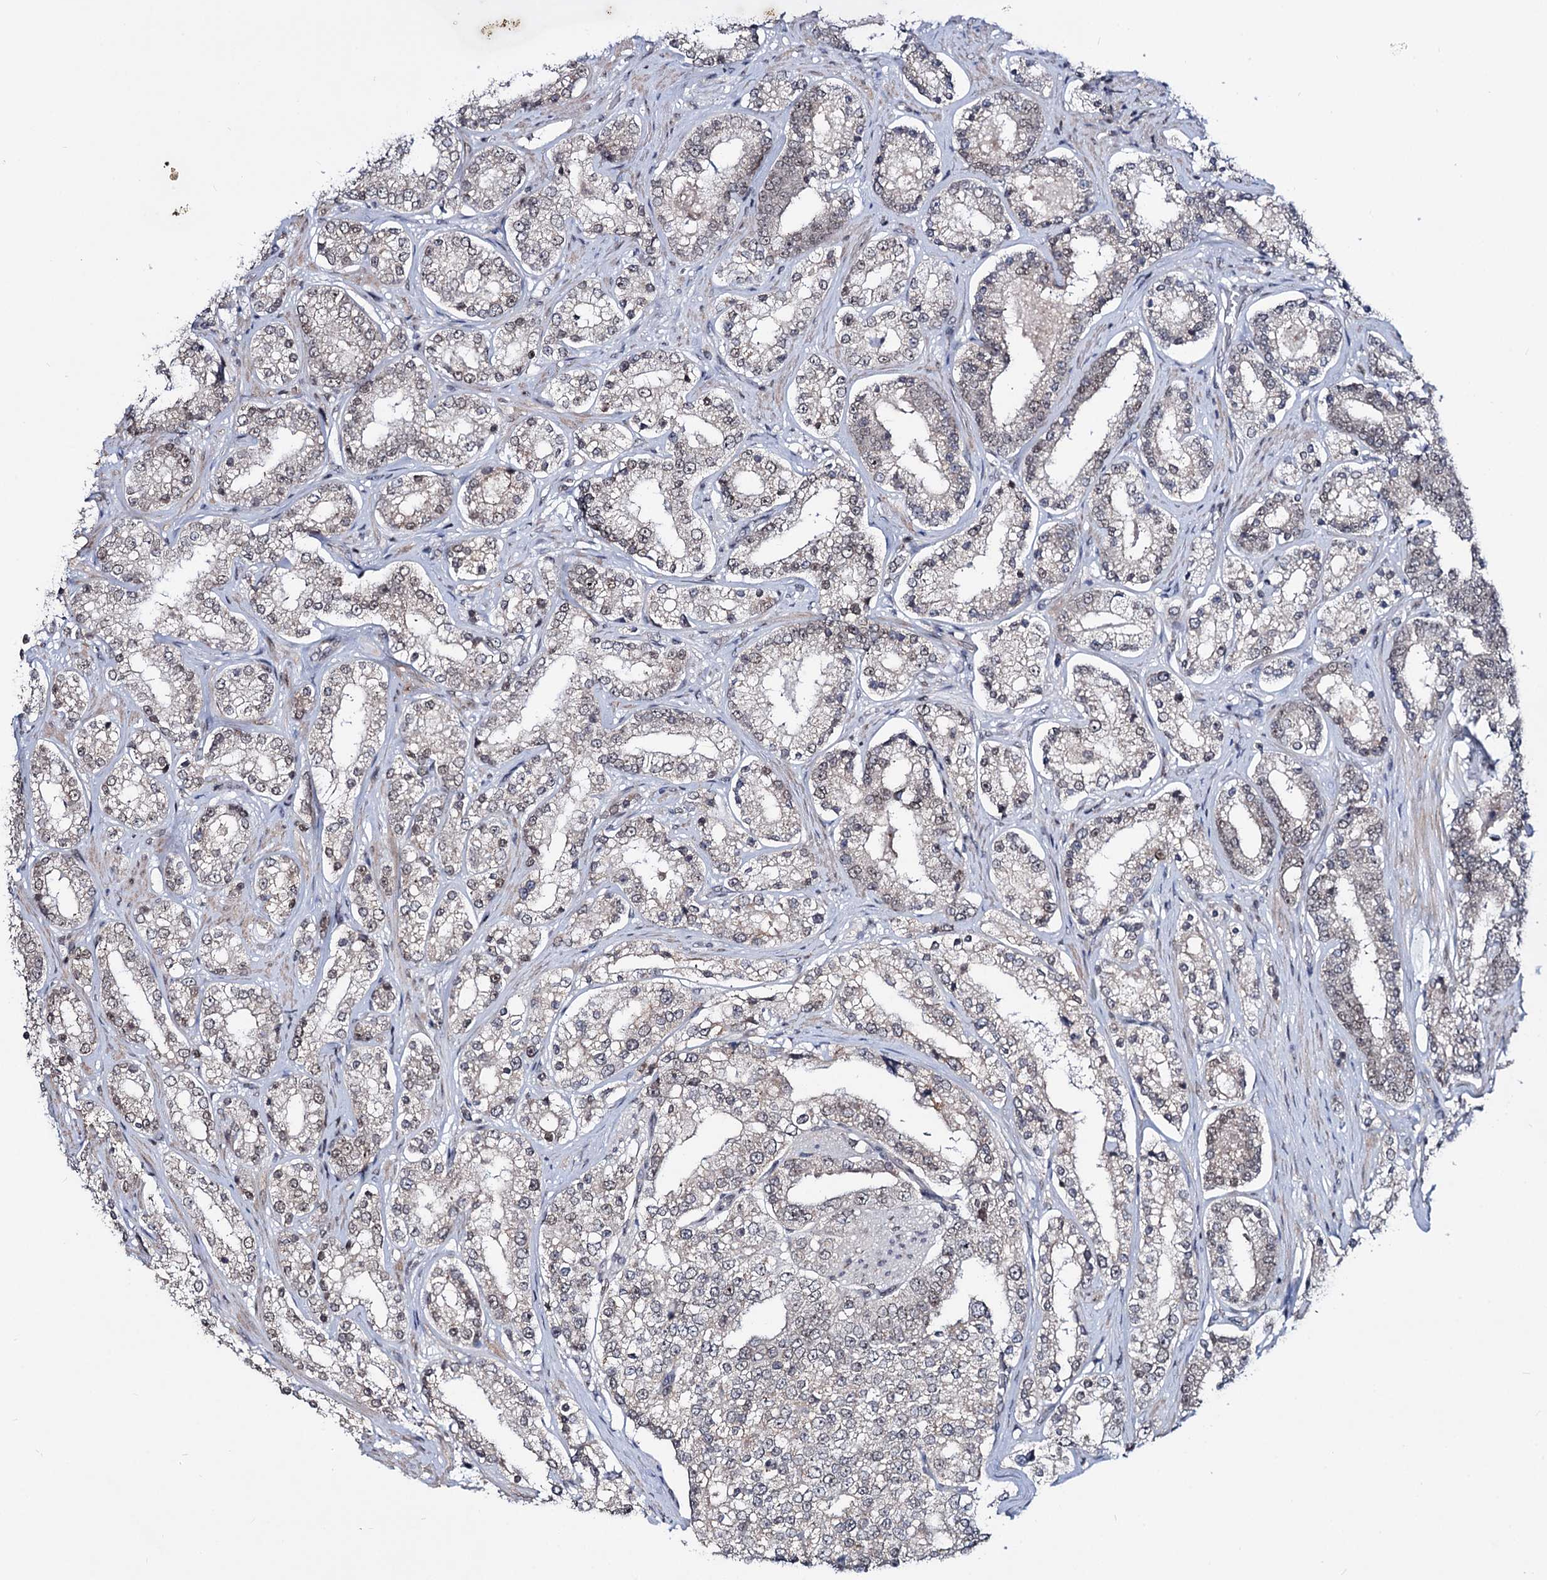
{"staining": {"intensity": "moderate", "quantity": "25%-75%", "location": "nuclear"}, "tissue": "prostate cancer", "cell_type": "Tumor cells", "image_type": "cancer", "snomed": [{"axis": "morphology", "description": "Normal tissue, NOS"}, {"axis": "morphology", "description": "Adenocarcinoma, High grade"}, {"axis": "topography", "description": "Prostate"}], "caption": "Tumor cells display moderate nuclear expression in approximately 25%-75% of cells in prostate cancer.", "gene": "SMCHD1", "patient": {"sex": "male", "age": 83}}